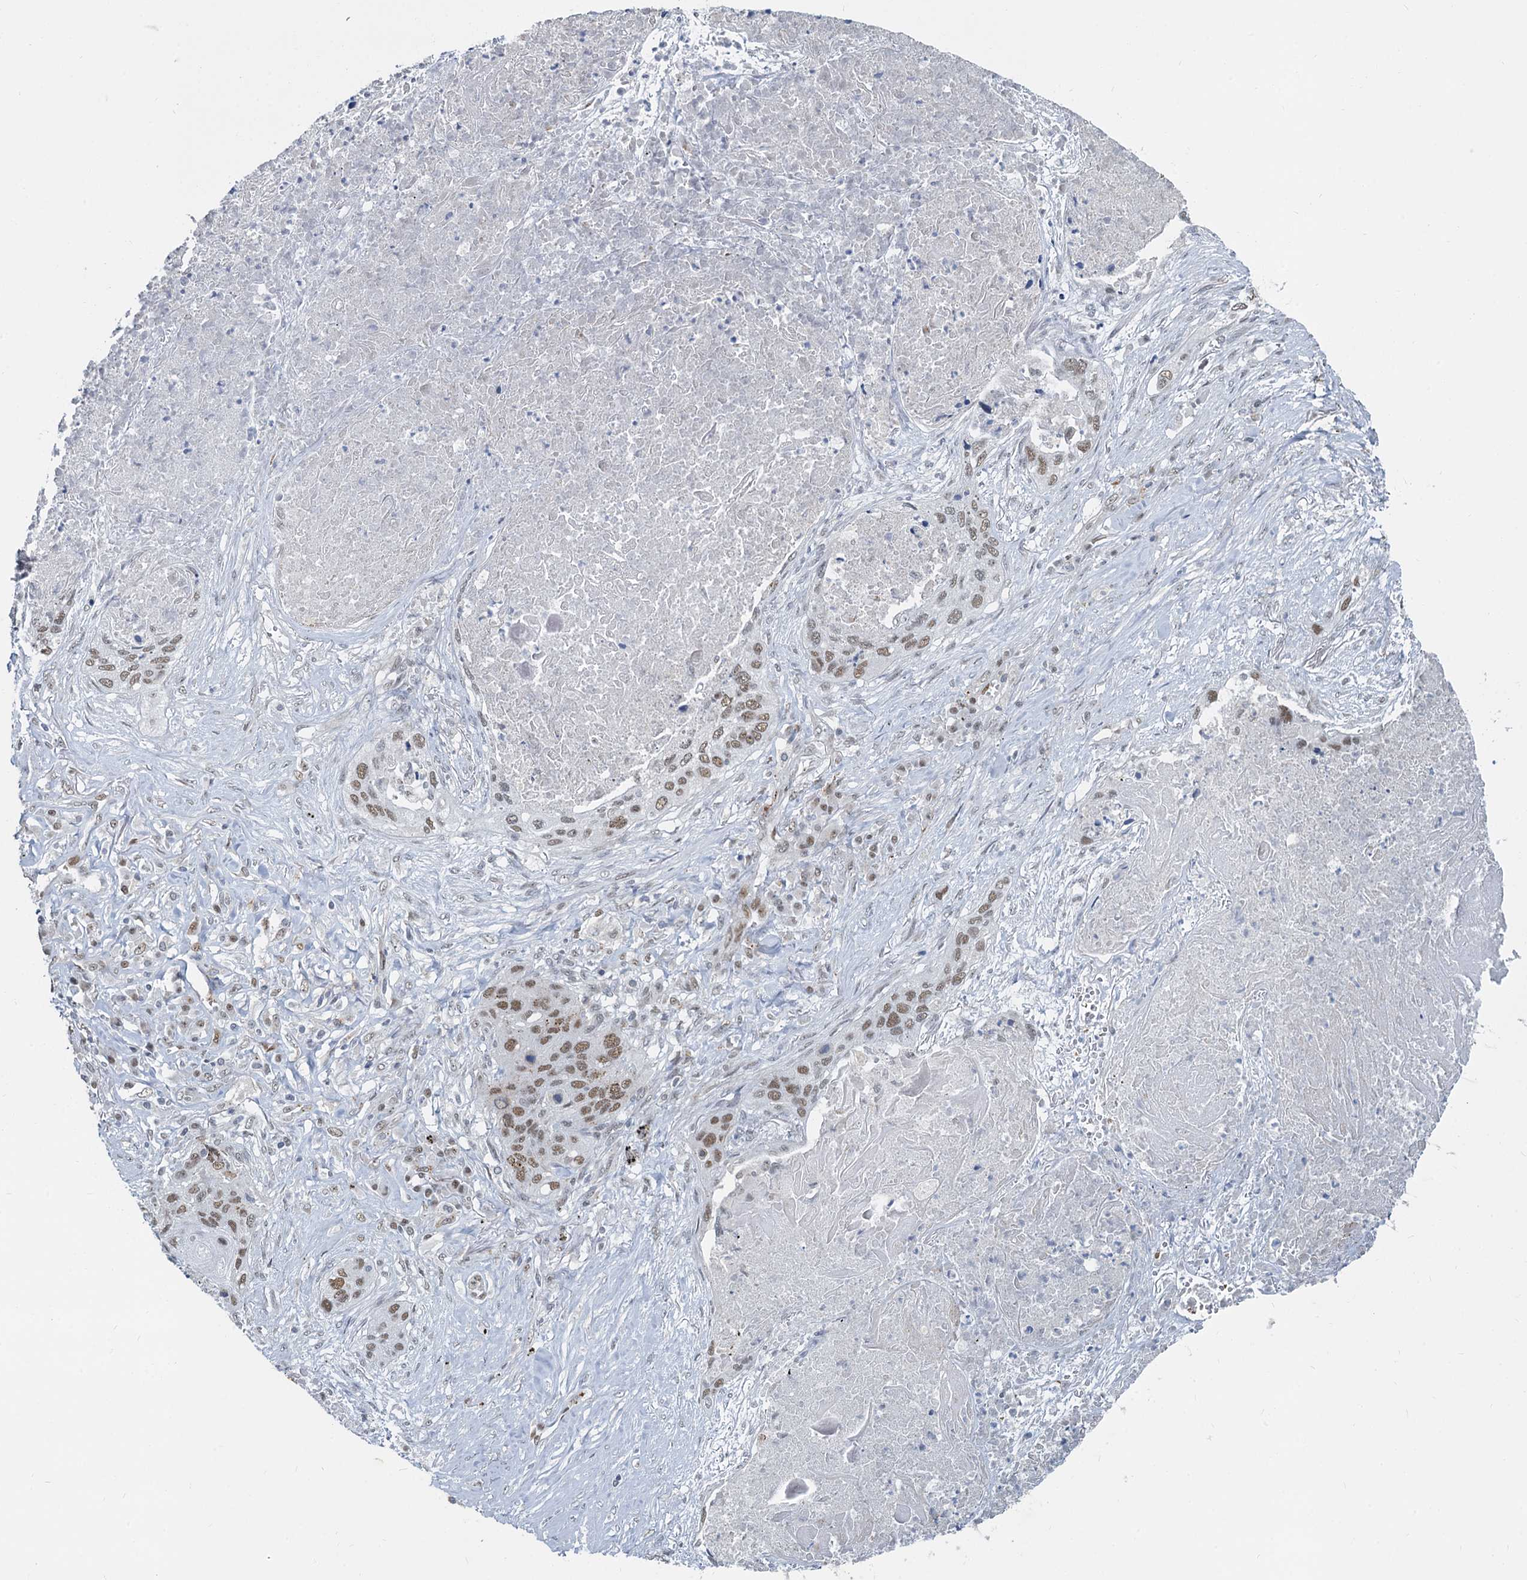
{"staining": {"intensity": "moderate", "quantity": ">75%", "location": "nuclear"}, "tissue": "lung cancer", "cell_type": "Tumor cells", "image_type": "cancer", "snomed": [{"axis": "morphology", "description": "Squamous cell carcinoma, NOS"}, {"axis": "topography", "description": "Lung"}], "caption": "The micrograph exhibits staining of squamous cell carcinoma (lung), revealing moderate nuclear protein expression (brown color) within tumor cells.", "gene": "RPRD1A", "patient": {"sex": "female", "age": 63}}